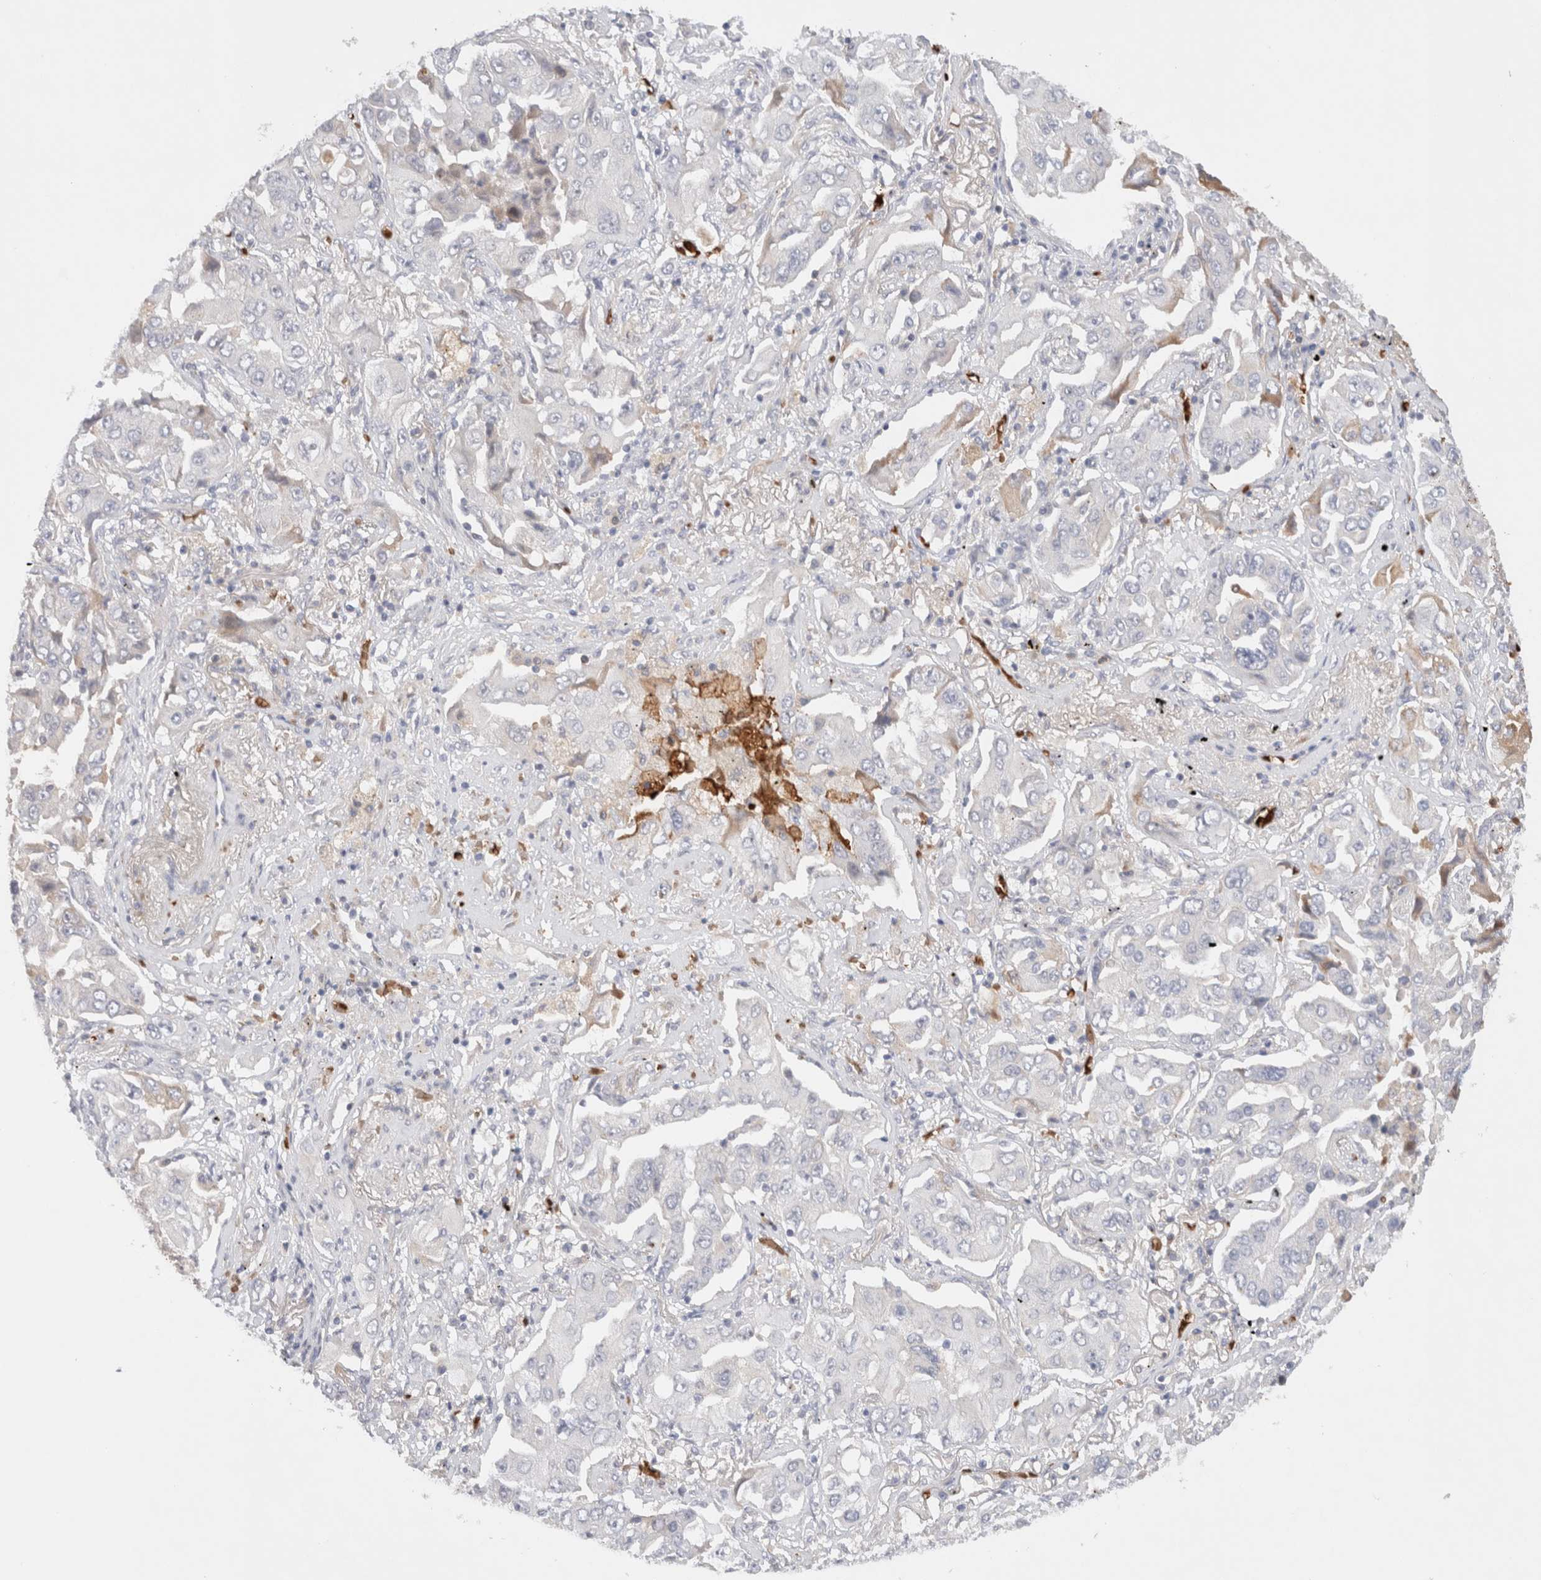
{"staining": {"intensity": "negative", "quantity": "none", "location": "none"}, "tissue": "lung cancer", "cell_type": "Tumor cells", "image_type": "cancer", "snomed": [{"axis": "morphology", "description": "Adenocarcinoma, NOS"}, {"axis": "topography", "description": "Lung"}], "caption": "This is a image of IHC staining of lung cancer (adenocarcinoma), which shows no staining in tumor cells.", "gene": "MST1", "patient": {"sex": "female", "age": 65}}